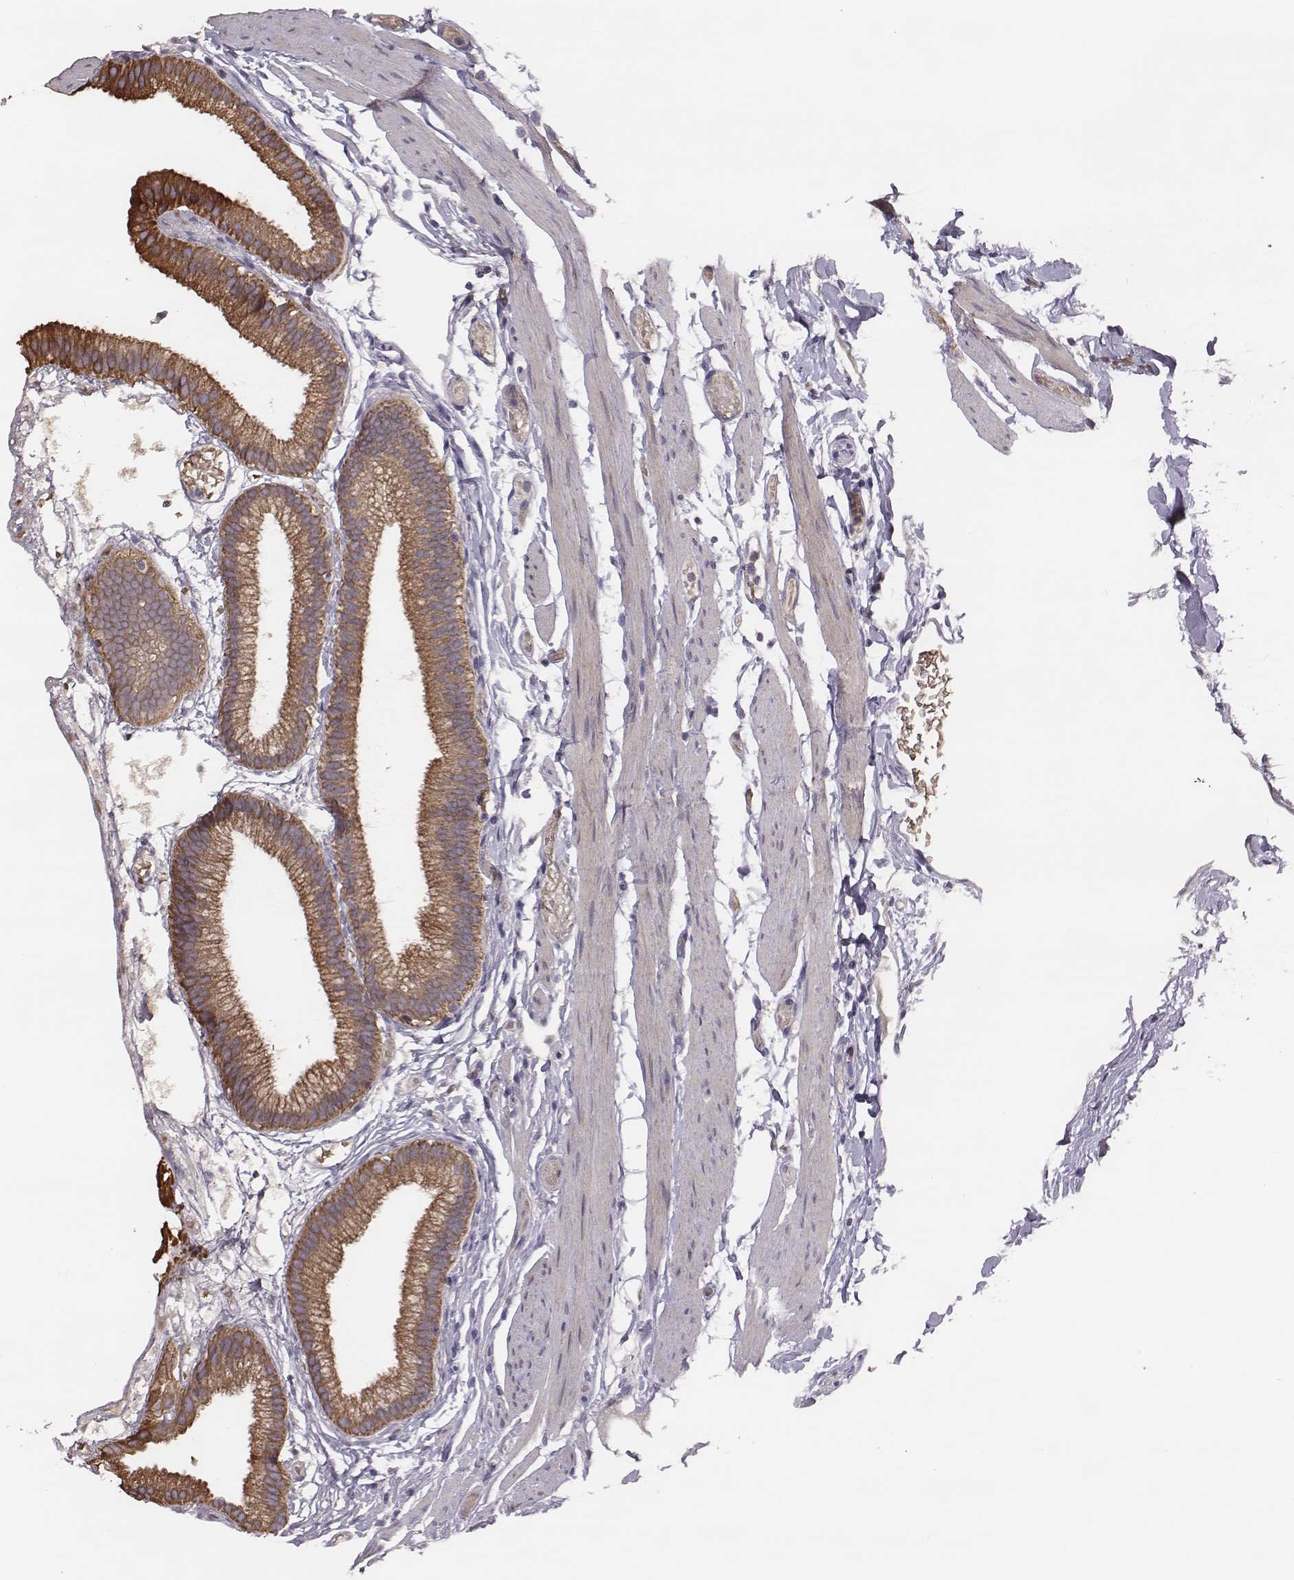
{"staining": {"intensity": "moderate", "quantity": ">75%", "location": "cytoplasmic/membranous"}, "tissue": "gallbladder", "cell_type": "Glandular cells", "image_type": "normal", "snomed": [{"axis": "morphology", "description": "Normal tissue, NOS"}, {"axis": "topography", "description": "Gallbladder"}], "caption": "The image shows immunohistochemical staining of normal gallbladder. There is moderate cytoplasmic/membranous expression is present in approximately >75% of glandular cells.", "gene": "HAVCR1", "patient": {"sex": "female", "age": 45}}